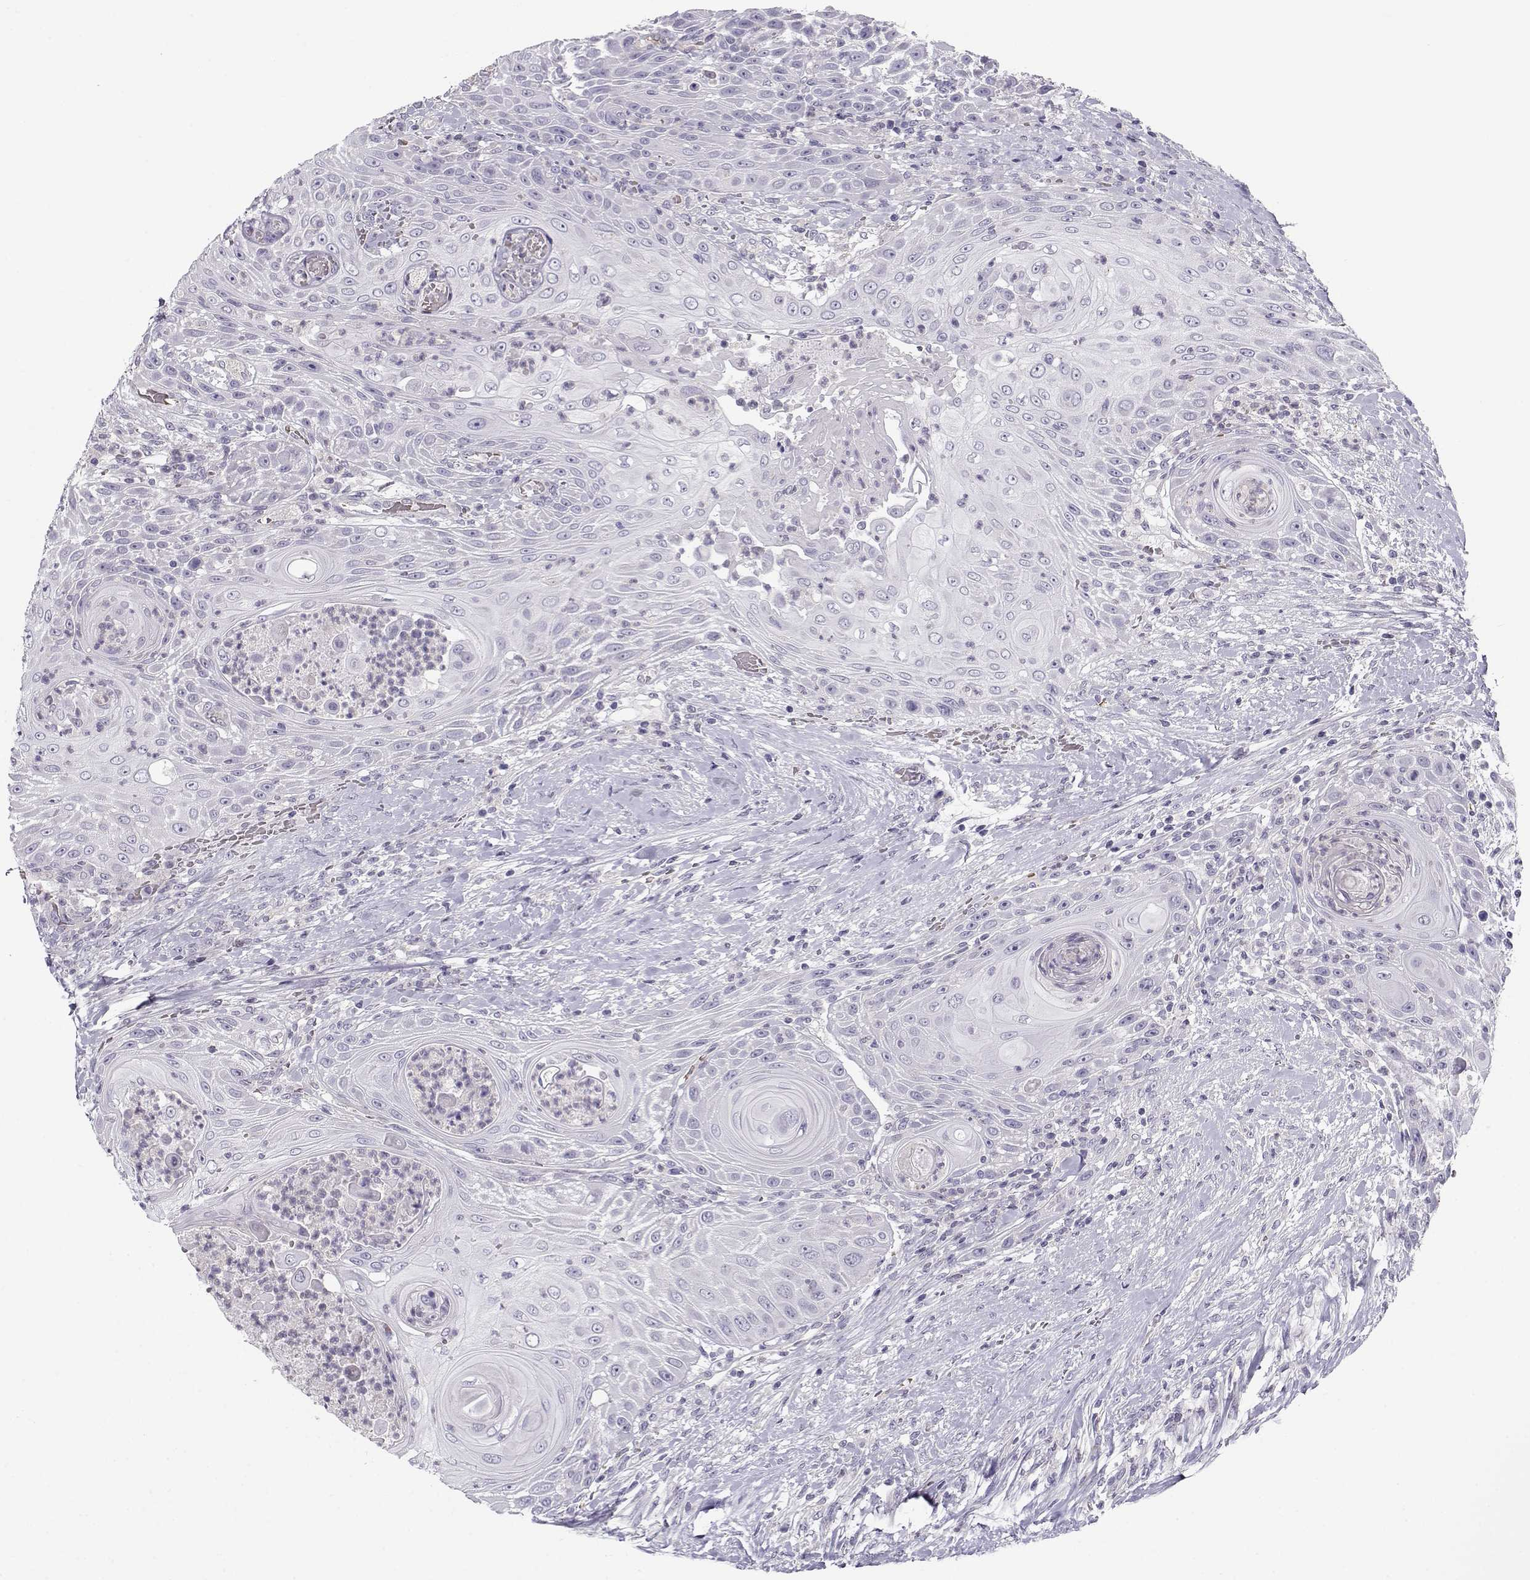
{"staining": {"intensity": "negative", "quantity": "none", "location": "none"}, "tissue": "head and neck cancer", "cell_type": "Tumor cells", "image_type": "cancer", "snomed": [{"axis": "morphology", "description": "Squamous cell carcinoma, NOS"}, {"axis": "topography", "description": "Head-Neck"}], "caption": "Tumor cells show no significant positivity in squamous cell carcinoma (head and neck).", "gene": "MYO1A", "patient": {"sex": "male", "age": 69}}